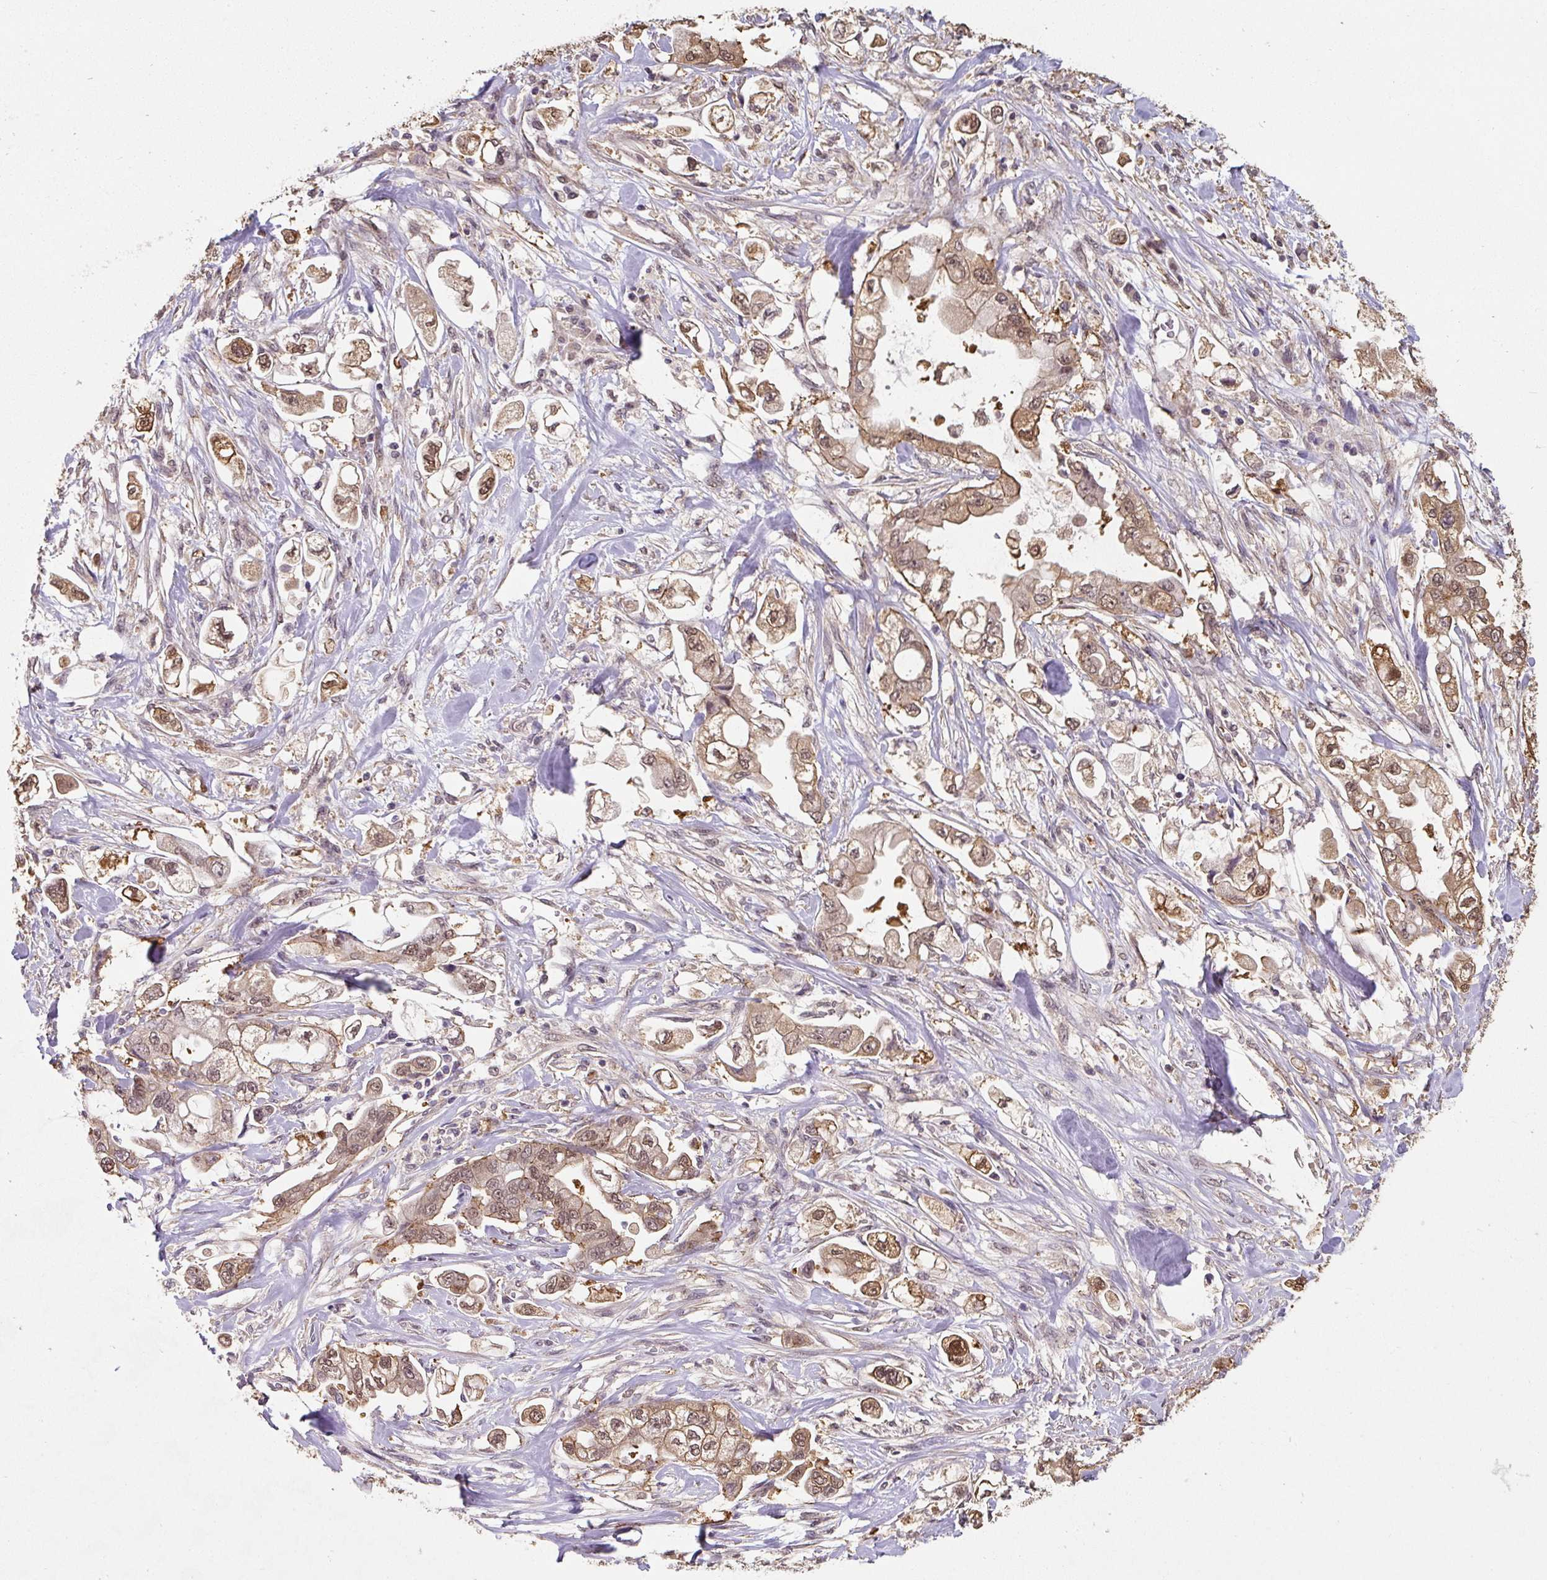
{"staining": {"intensity": "moderate", "quantity": ">75%", "location": "cytoplasmic/membranous,nuclear"}, "tissue": "stomach cancer", "cell_type": "Tumor cells", "image_type": "cancer", "snomed": [{"axis": "morphology", "description": "Adenocarcinoma, NOS"}, {"axis": "topography", "description": "Stomach"}], "caption": "A brown stain highlights moderate cytoplasmic/membranous and nuclear expression of a protein in stomach cancer (adenocarcinoma) tumor cells.", "gene": "ST13", "patient": {"sex": "male", "age": 62}}